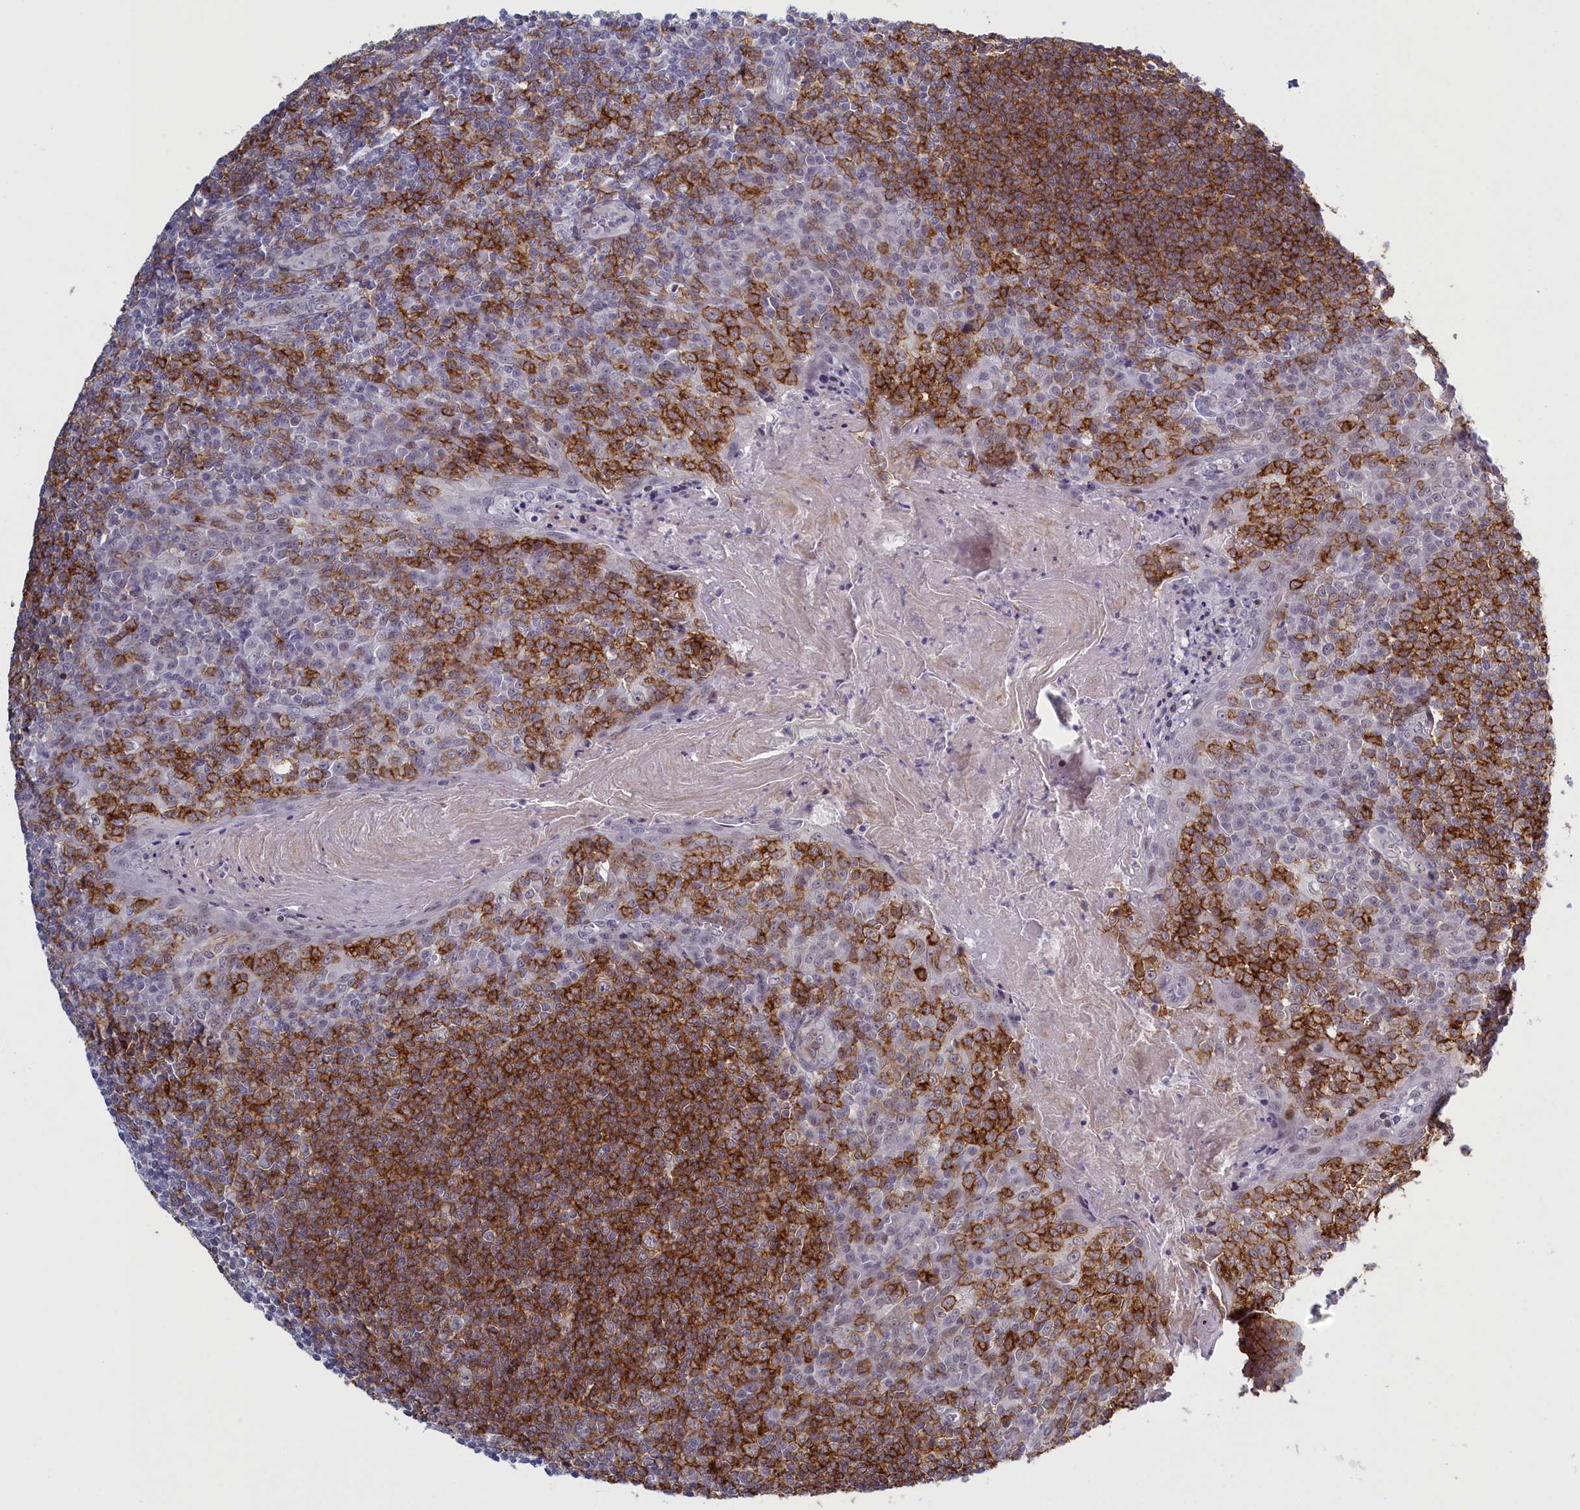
{"staining": {"intensity": "strong", "quantity": ">75%", "location": "cytoplasmic/membranous"}, "tissue": "tonsil", "cell_type": "Germinal center cells", "image_type": "normal", "snomed": [{"axis": "morphology", "description": "Normal tissue, NOS"}, {"axis": "topography", "description": "Tonsil"}], "caption": "Immunohistochemistry (IHC) image of benign tonsil stained for a protein (brown), which reveals high levels of strong cytoplasmic/membranous positivity in about >75% of germinal center cells.", "gene": "ATF7IP2", "patient": {"sex": "male", "age": 27}}